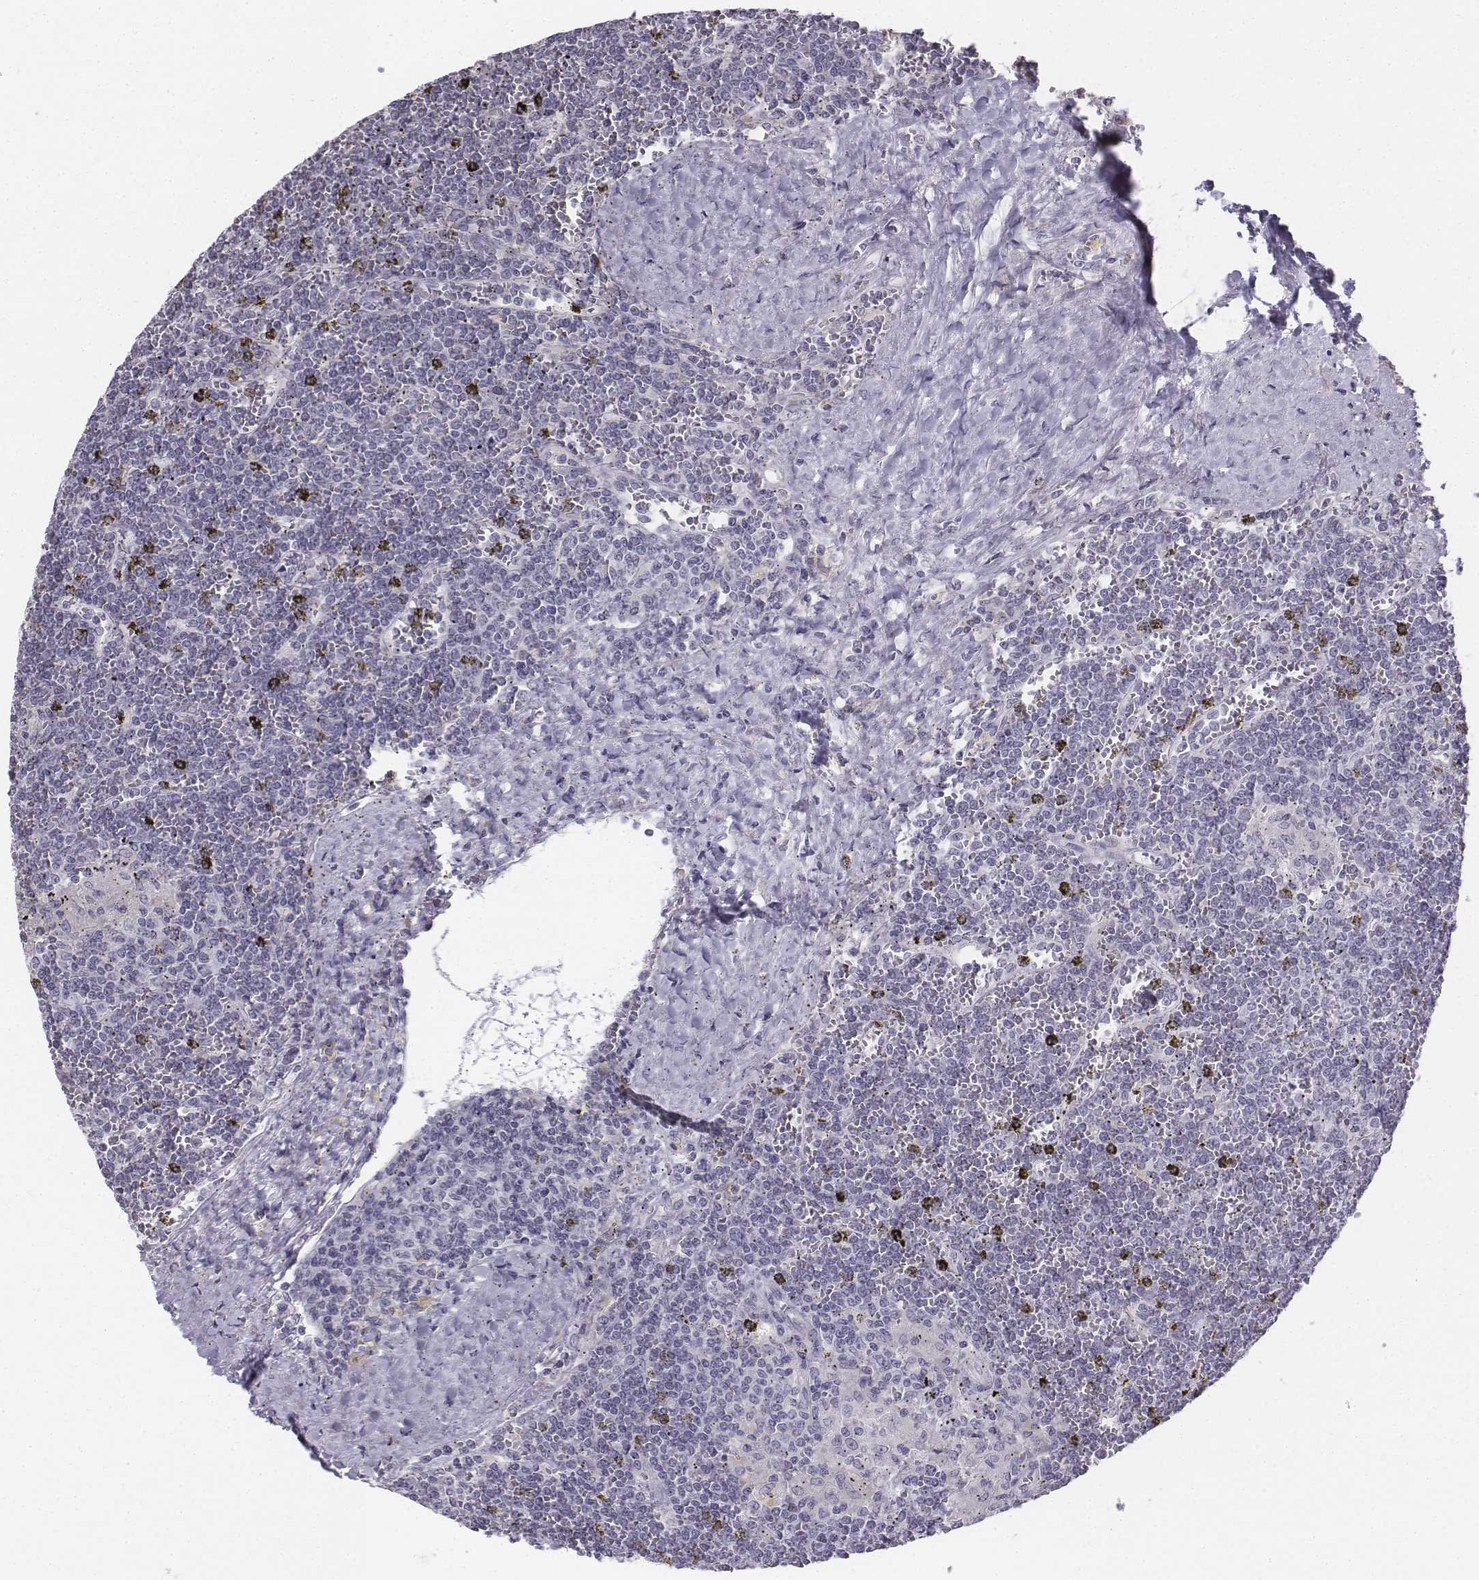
{"staining": {"intensity": "negative", "quantity": "none", "location": "none"}, "tissue": "lymphoma", "cell_type": "Tumor cells", "image_type": "cancer", "snomed": [{"axis": "morphology", "description": "Malignant lymphoma, non-Hodgkin's type, Low grade"}, {"axis": "topography", "description": "Spleen"}], "caption": "Image shows no significant protein staining in tumor cells of malignant lymphoma, non-Hodgkin's type (low-grade). (DAB (3,3'-diaminobenzidine) immunohistochemistry visualized using brightfield microscopy, high magnification).", "gene": "PENK", "patient": {"sex": "female", "age": 19}}